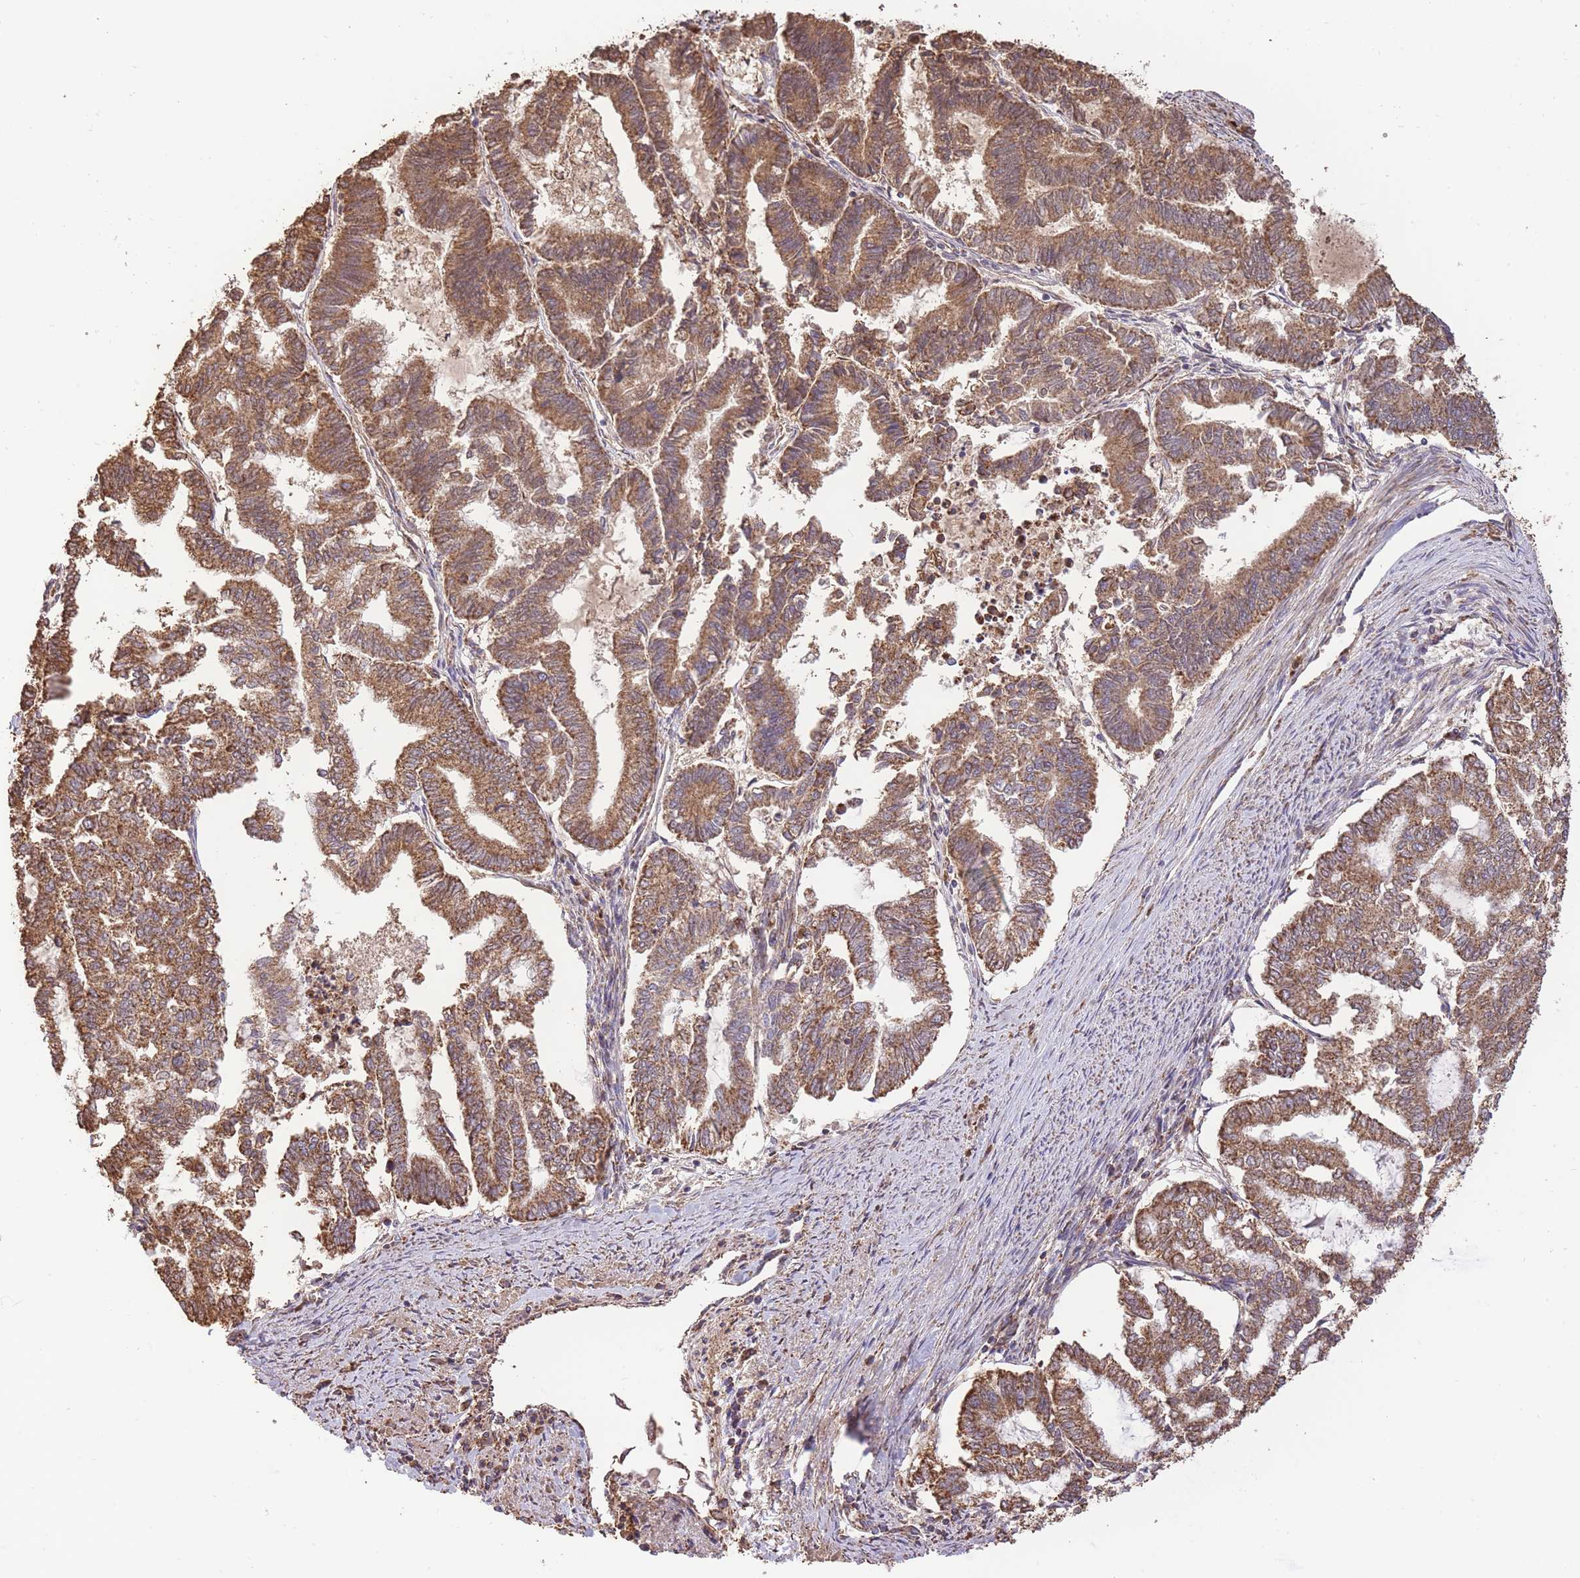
{"staining": {"intensity": "moderate", "quantity": ">75%", "location": "cytoplasmic/membranous"}, "tissue": "endometrial cancer", "cell_type": "Tumor cells", "image_type": "cancer", "snomed": [{"axis": "morphology", "description": "Adenocarcinoma, NOS"}, {"axis": "topography", "description": "Endometrium"}], "caption": "Endometrial cancer (adenocarcinoma) tissue reveals moderate cytoplasmic/membranous positivity in about >75% of tumor cells, visualized by immunohistochemistry.", "gene": "PREP", "patient": {"sex": "female", "age": 79}}